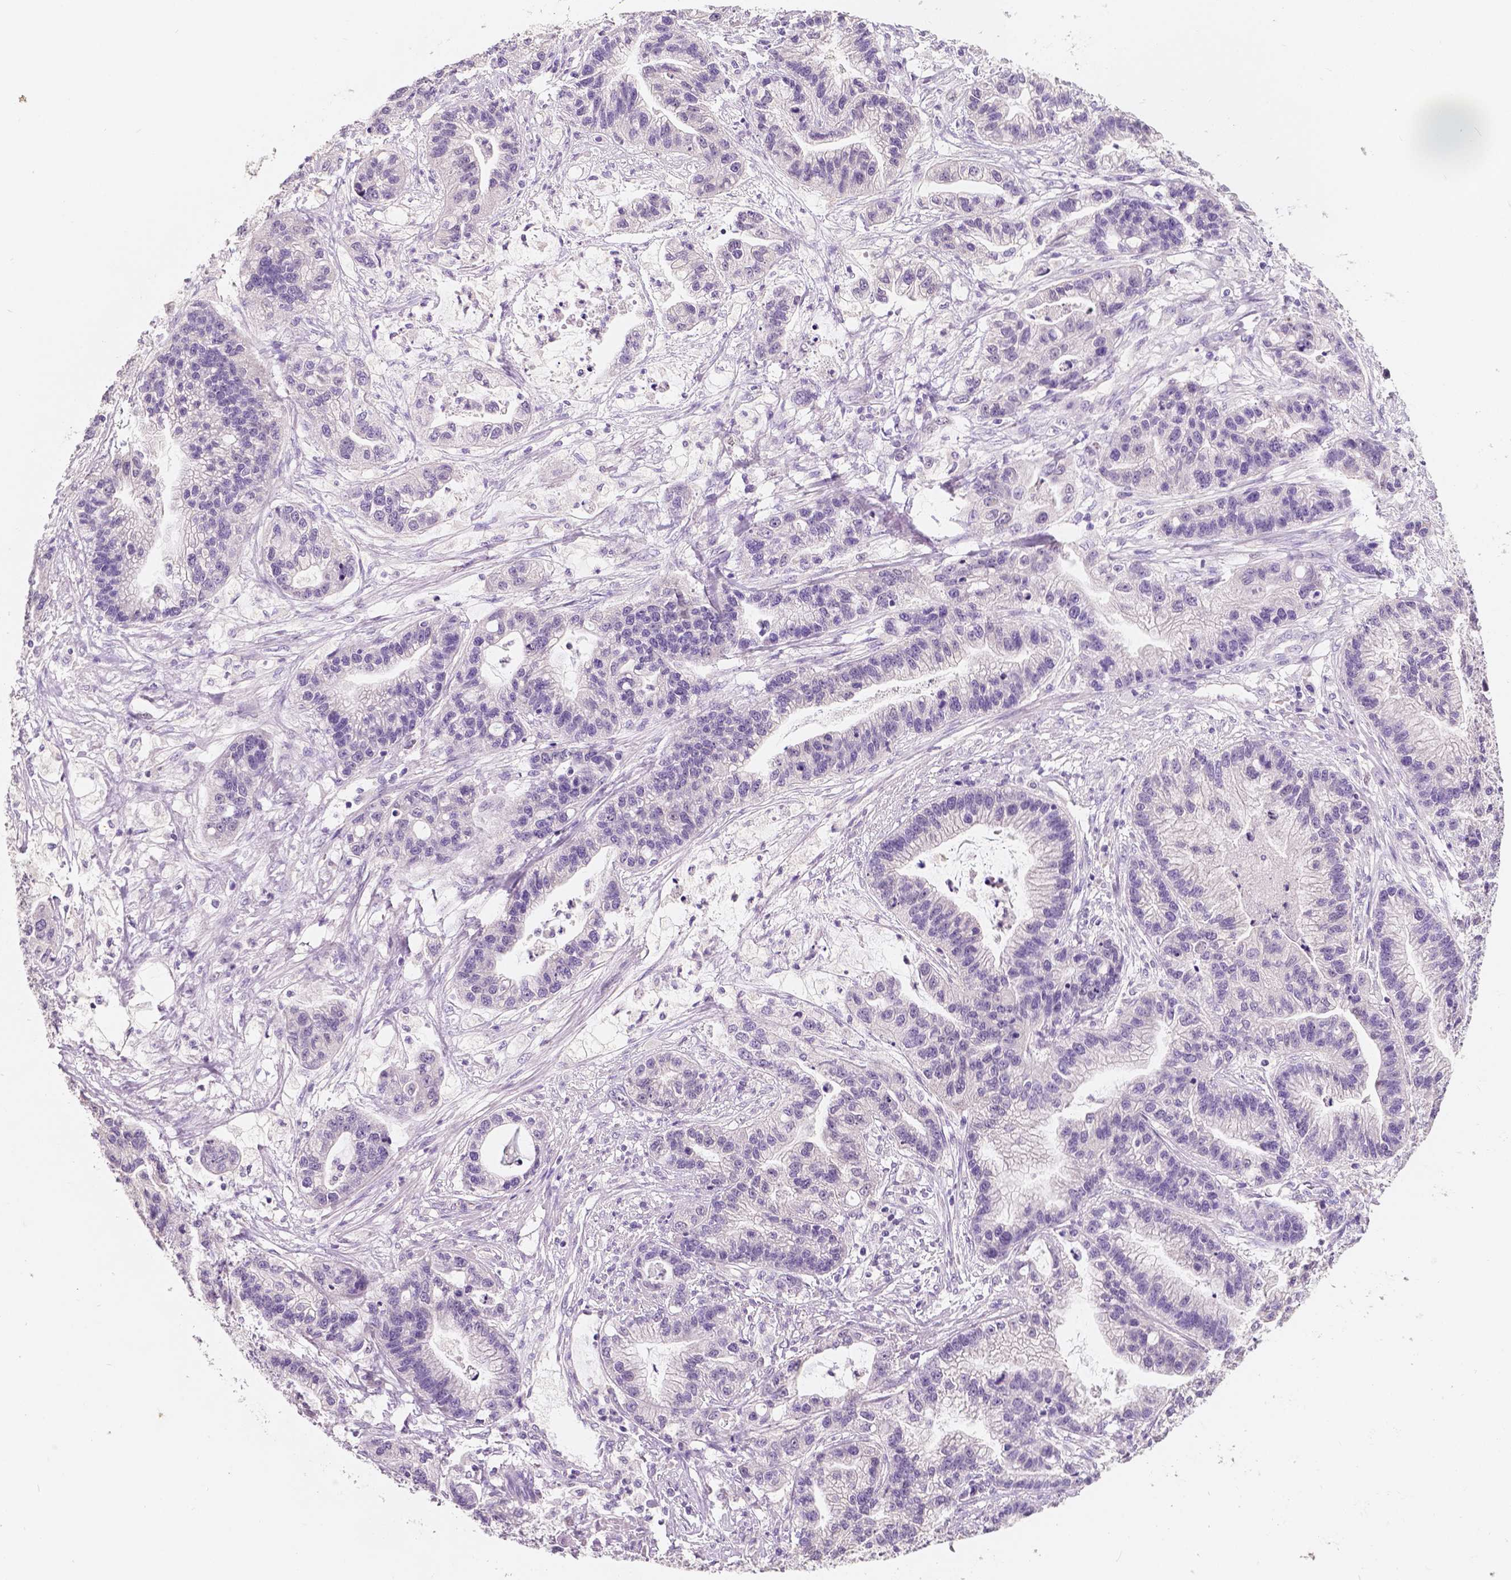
{"staining": {"intensity": "negative", "quantity": "none", "location": "none"}, "tissue": "stomach cancer", "cell_type": "Tumor cells", "image_type": "cancer", "snomed": [{"axis": "morphology", "description": "Adenocarcinoma, NOS"}, {"axis": "topography", "description": "Stomach"}], "caption": "Histopathology image shows no significant protein expression in tumor cells of stomach cancer (adenocarcinoma).", "gene": "TAL1", "patient": {"sex": "male", "age": 83}}